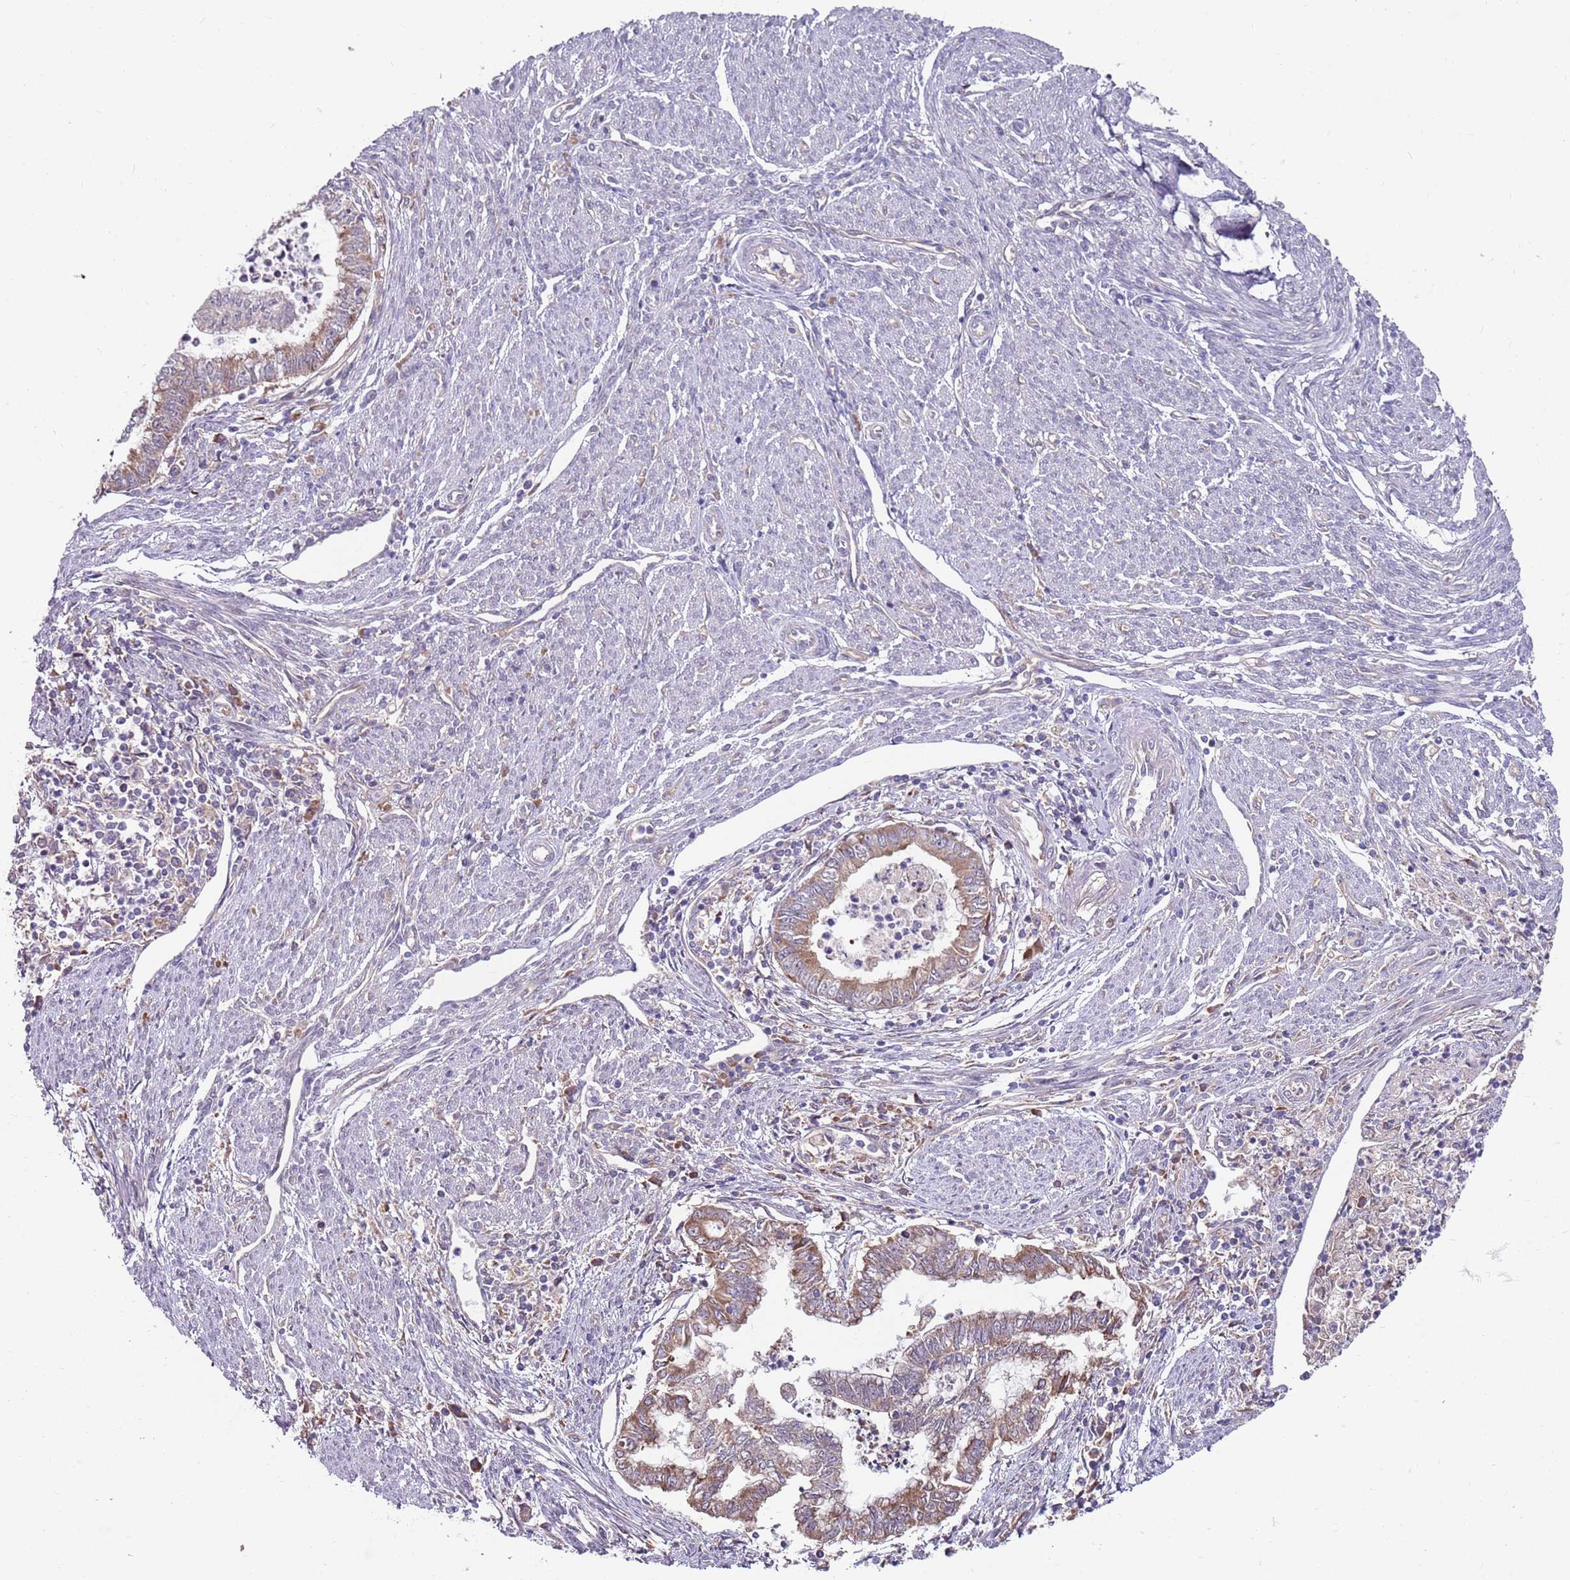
{"staining": {"intensity": "moderate", "quantity": "25%-75%", "location": "cytoplasmic/membranous"}, "tissue": "endometrial cancer", "cell_type": "Tumor cells", "image_type": "cancer", "snomed": [{"axis": "morphology", "description": "Adenocarcinoma, NOS"}, {"axis": "topography", "description": "Endometrium"}], "caption": "A micrograph showing moderate cytoplasmic/membranous staining in approximately 25%-75% of tumor cells in adenocarcinoma (endometrial), as visualized by brown immunohistochemical staining.", "gene": "FBXL22", "patient": {"sex": "female", "age": 79}}